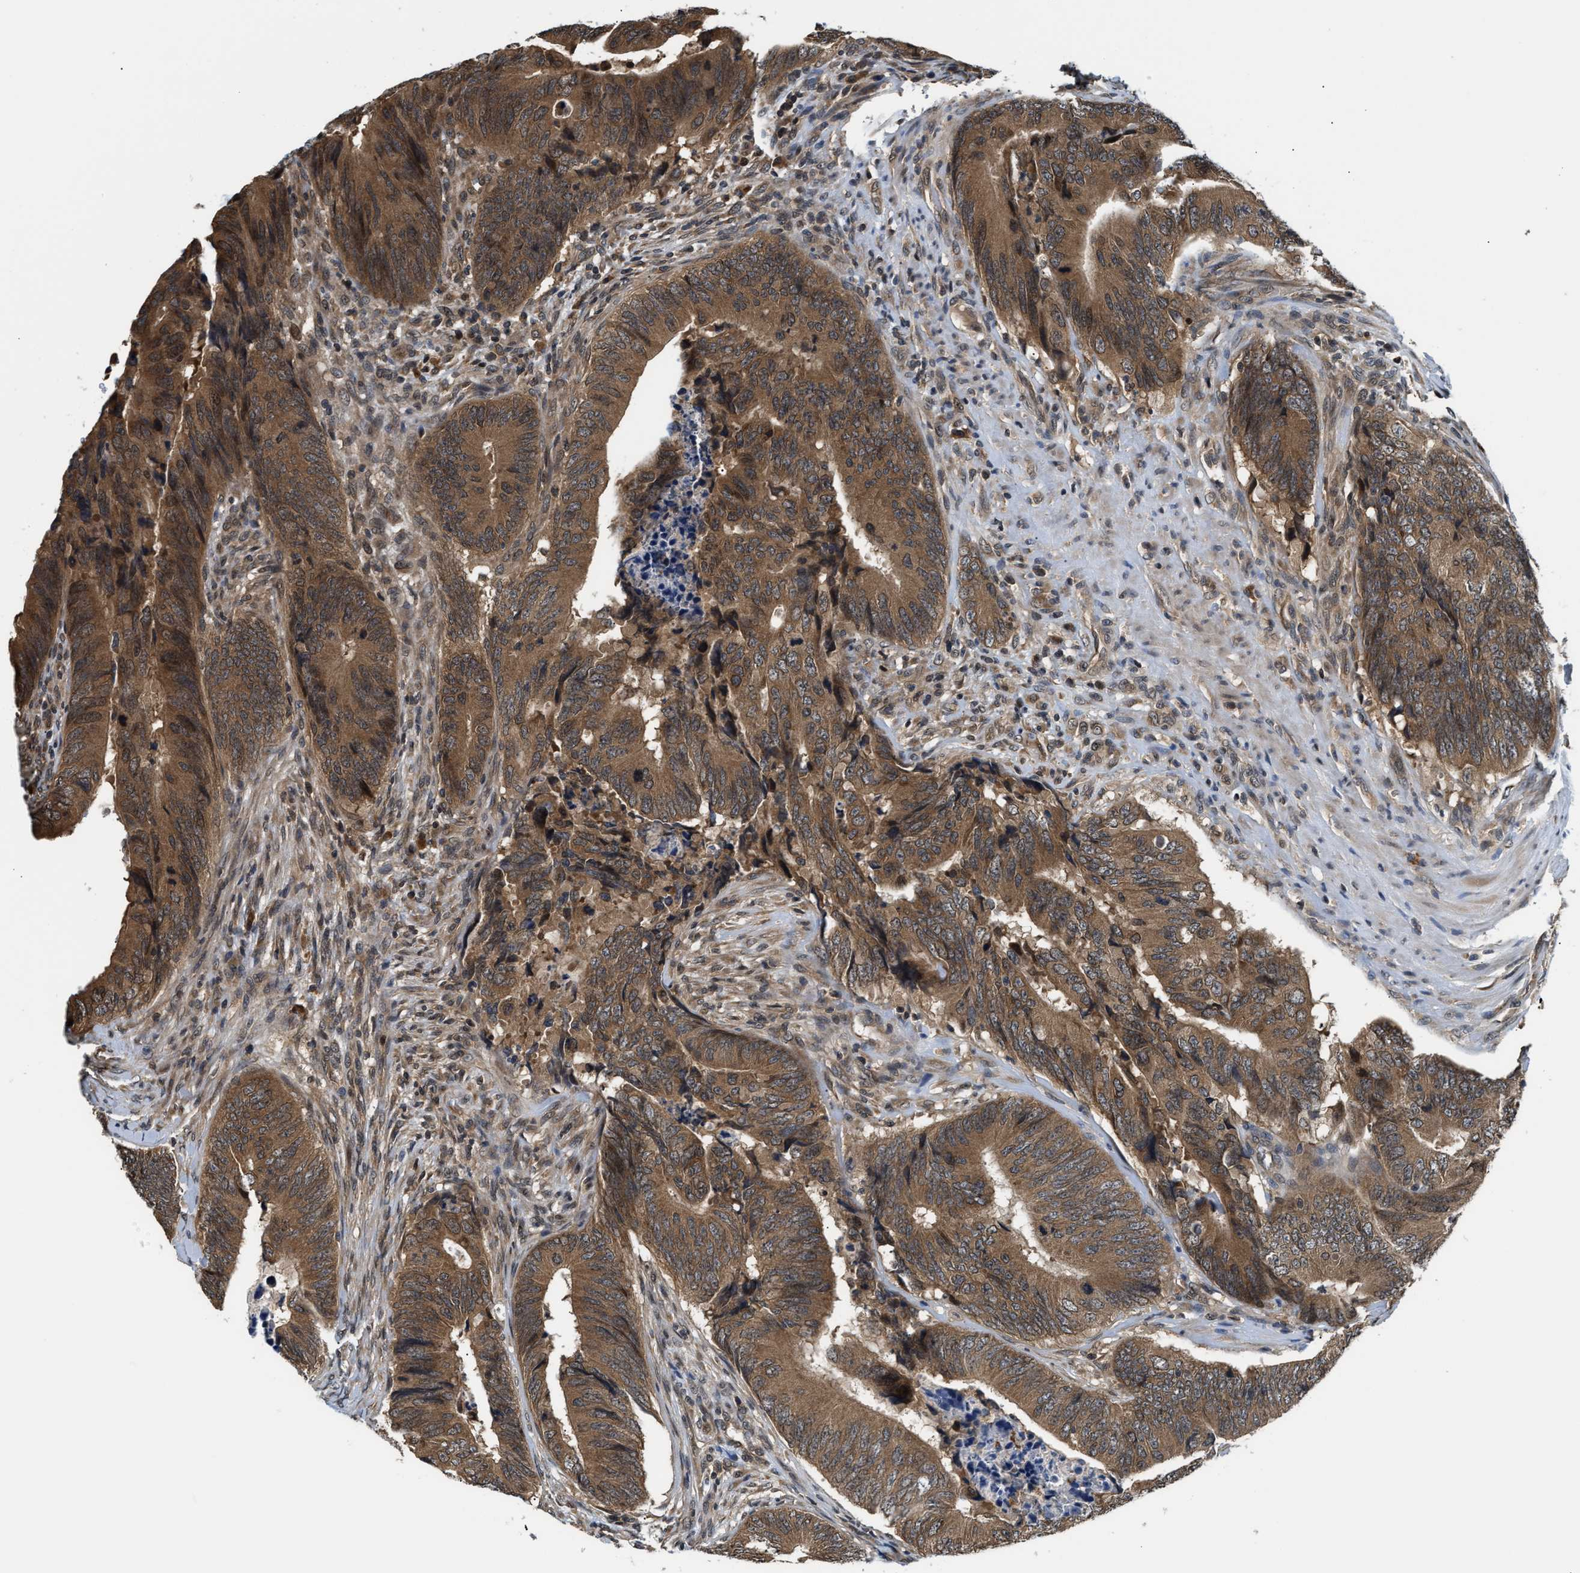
{"staining": {"intensity": "moderate", "quantity": ">75%", "location": "cytoplasmic/membranous"}, "tissue": "colorectal cancer", "cell_type": "Tumor cells", "image_type": "cancer", "snomed": [{"axis": "morphology", "description": "Normal tissue, NOS"}, {"axis": "morphology", "description": "Adenocarcinoma, NOS"}, {"axis": "topography", "description": "Colon"}], "caption": "This is a histology image of IHC staining of colorectal cancer, which shows moderate positivity in the cytoplasmic/membranous of tumor cells.", "gene": "RAB29", "patient": {"sex": "male", "age": 56}}